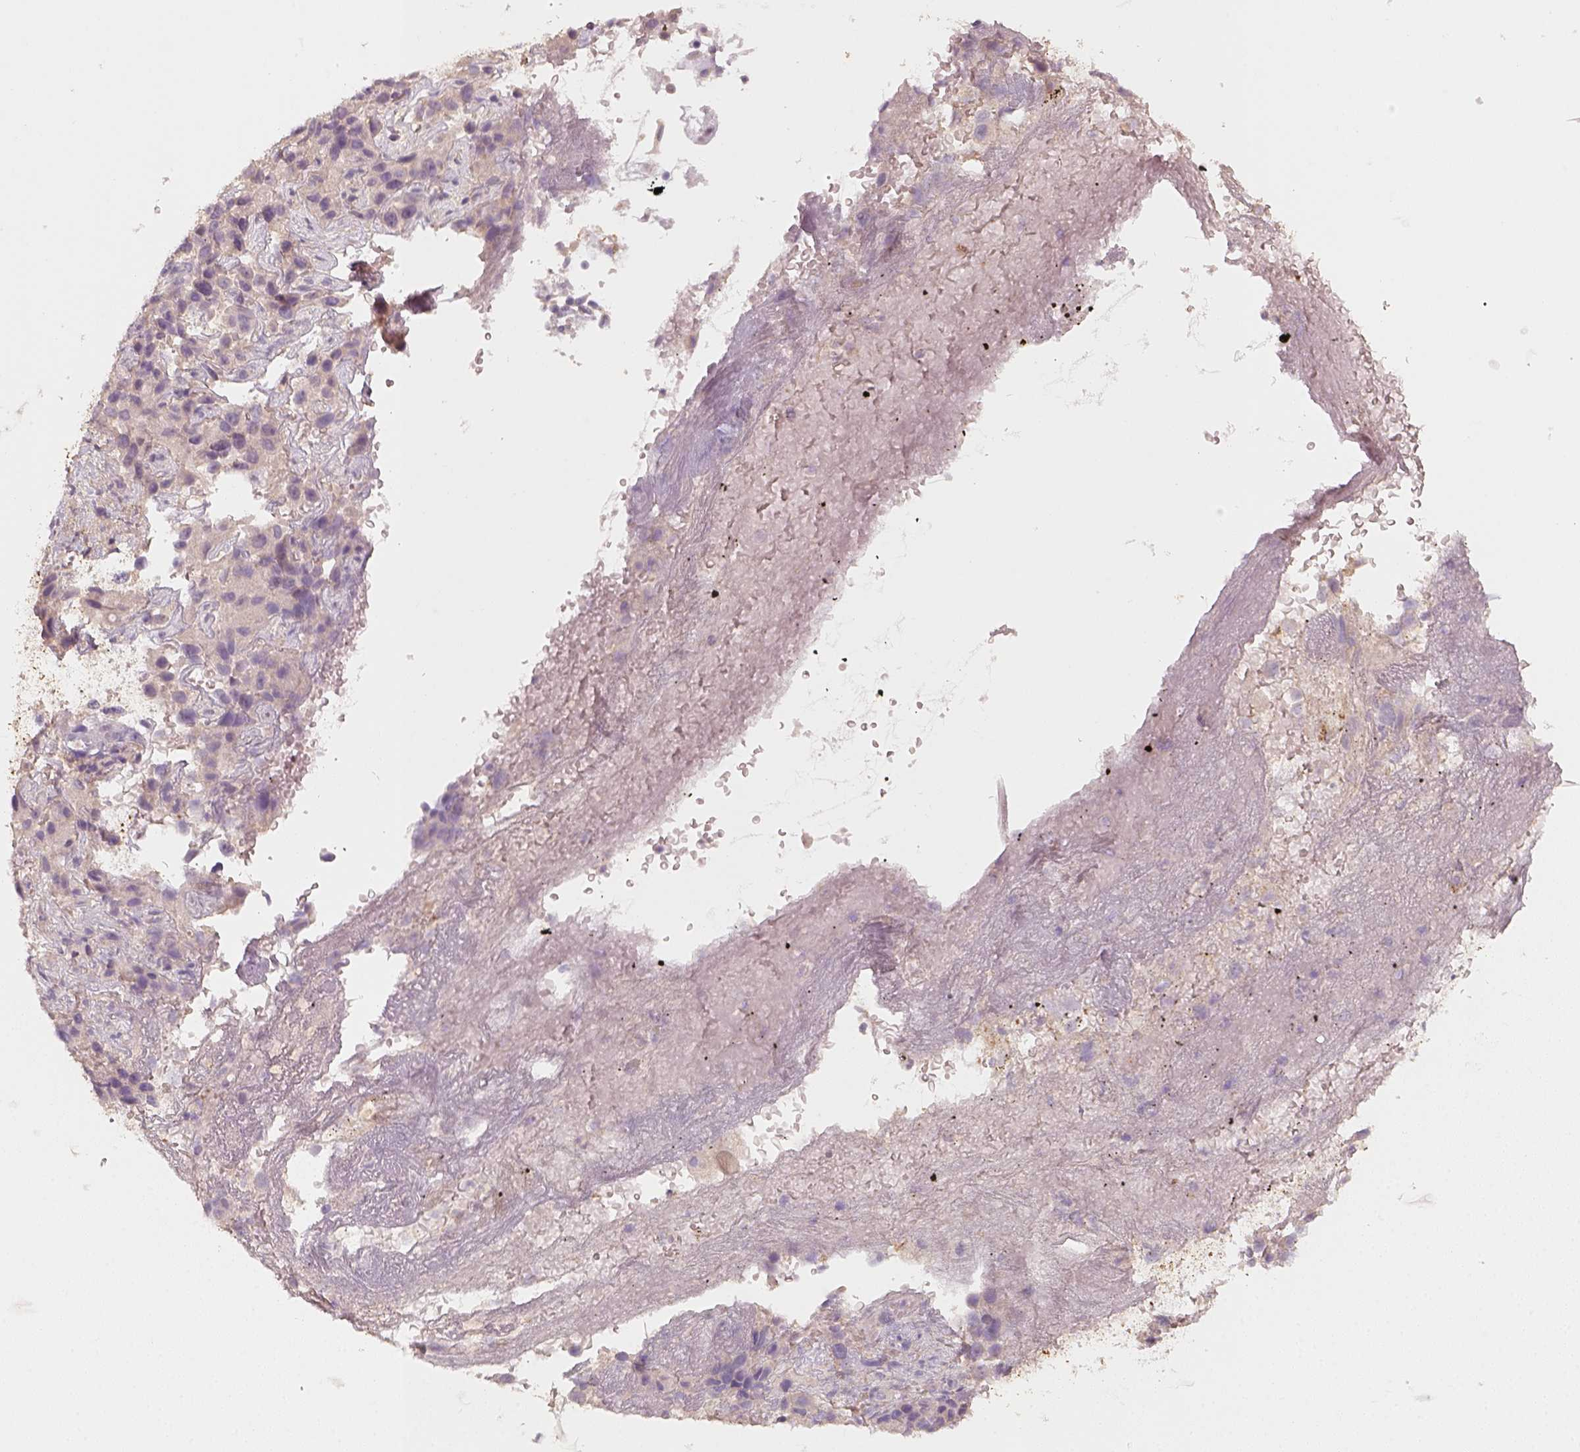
{"staining": {"intensity": "weak", "quantity": "<25%", "location": "cytoplasmic/membranous"}, "tissue": "liver cancer", "cell_type": "Tumor cells", "image_type": "cancer", "snomed": [{"axis": "morphology", "description": "Cholangiocarcinoma"}, {"axis": "topography", "description": "Liver"}], "caption": "An image of human liver cancer is negative for staining in tumor cells.", "gene": "AQP9", "patient": {"sex": "female", "age": 52}}